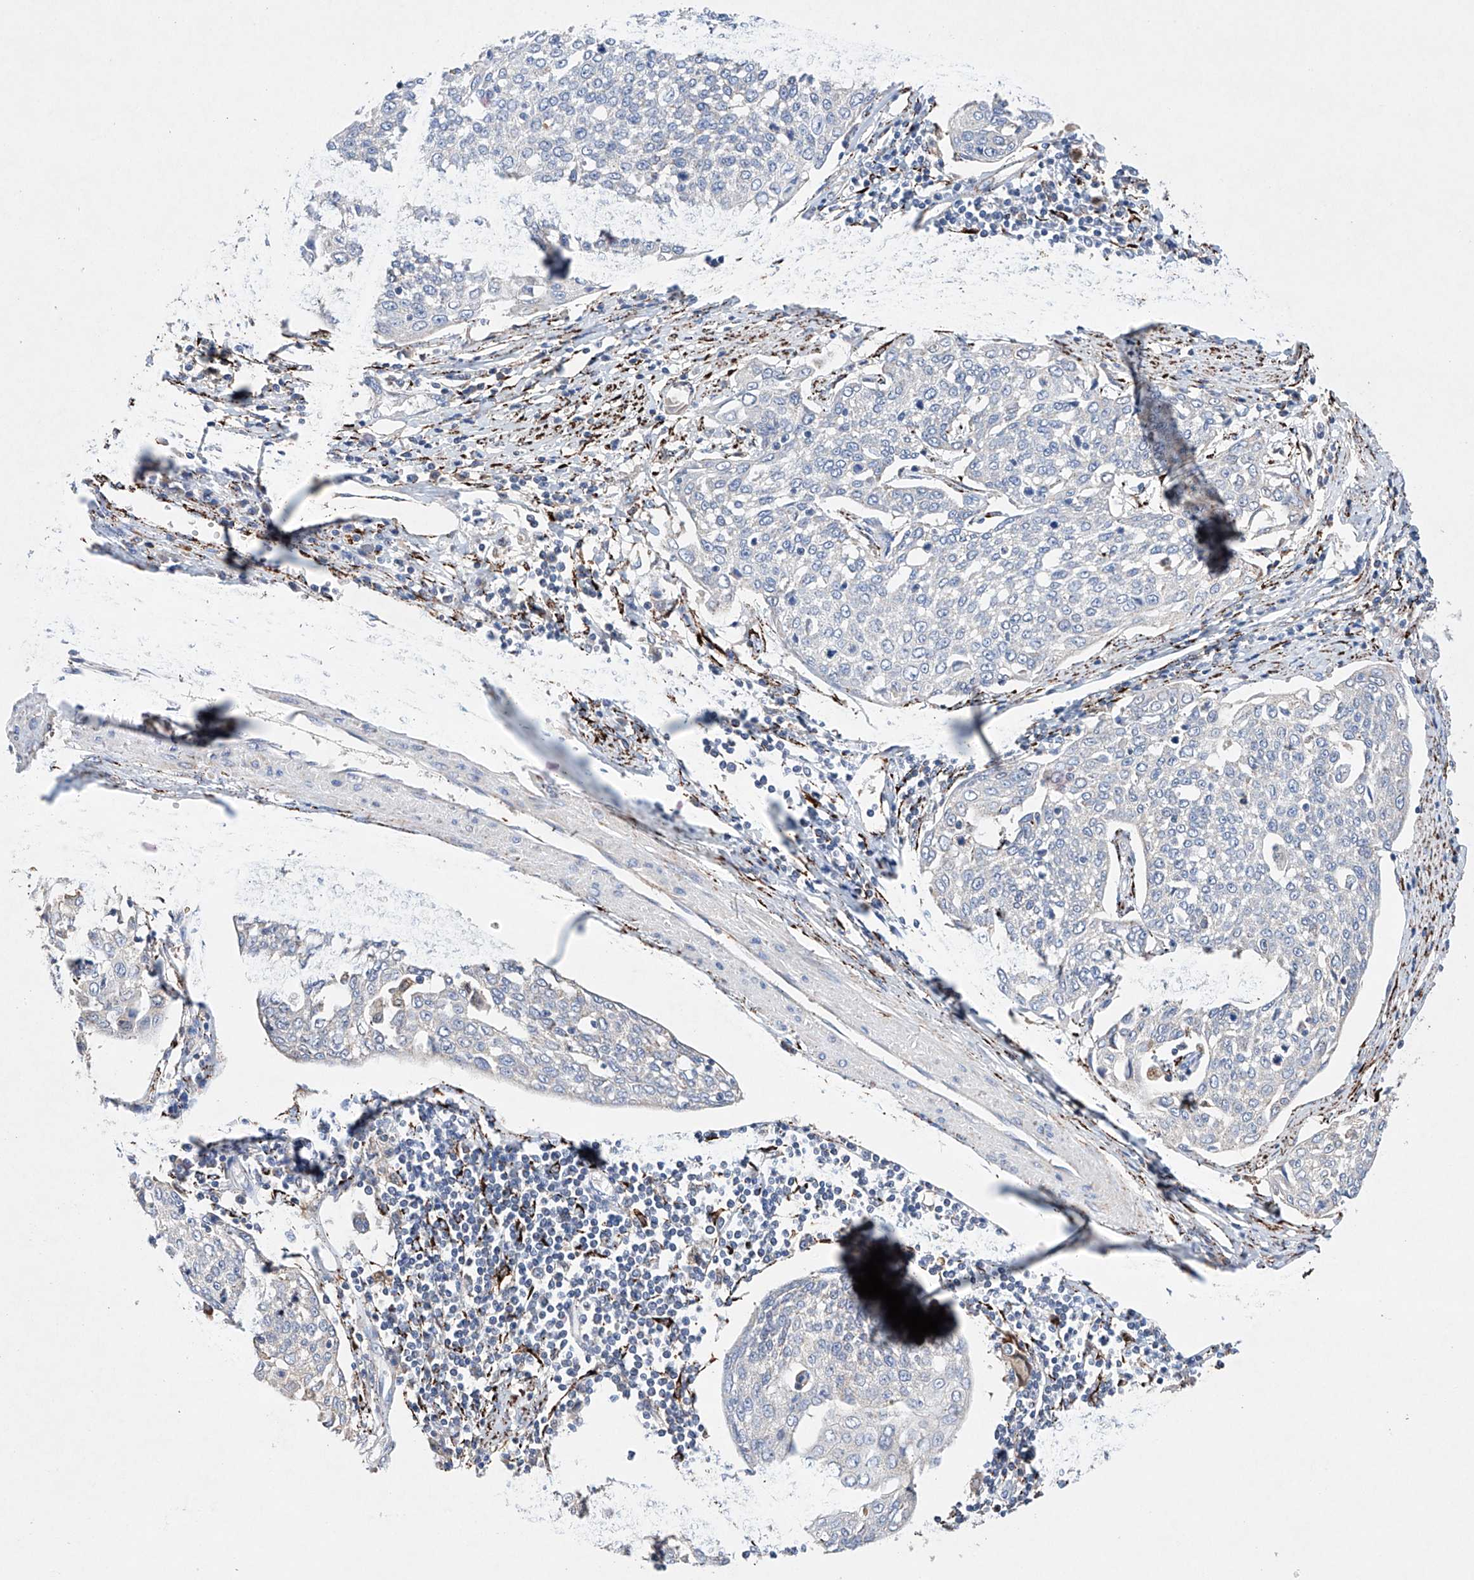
{"staining": {"intensity": "negative", "quantity": "none", "location": "none"}, "tissue": "cervical cancer", "cell_type": "Tumor cells", "image_type": "cancer", "snomed": [{"axis": "morphology", "description": "Squamous cell carcinoma, NOS"}, {"axis": "topography", "description": "Cervix"}], "caption": "IHC histopathology image of human squamous cell carcinoma (cervical) stained for a protein (brown), which displays no staining in tumor cells.", "gene": "NRROS", "patient": {"sex": "female", "age": 34}}